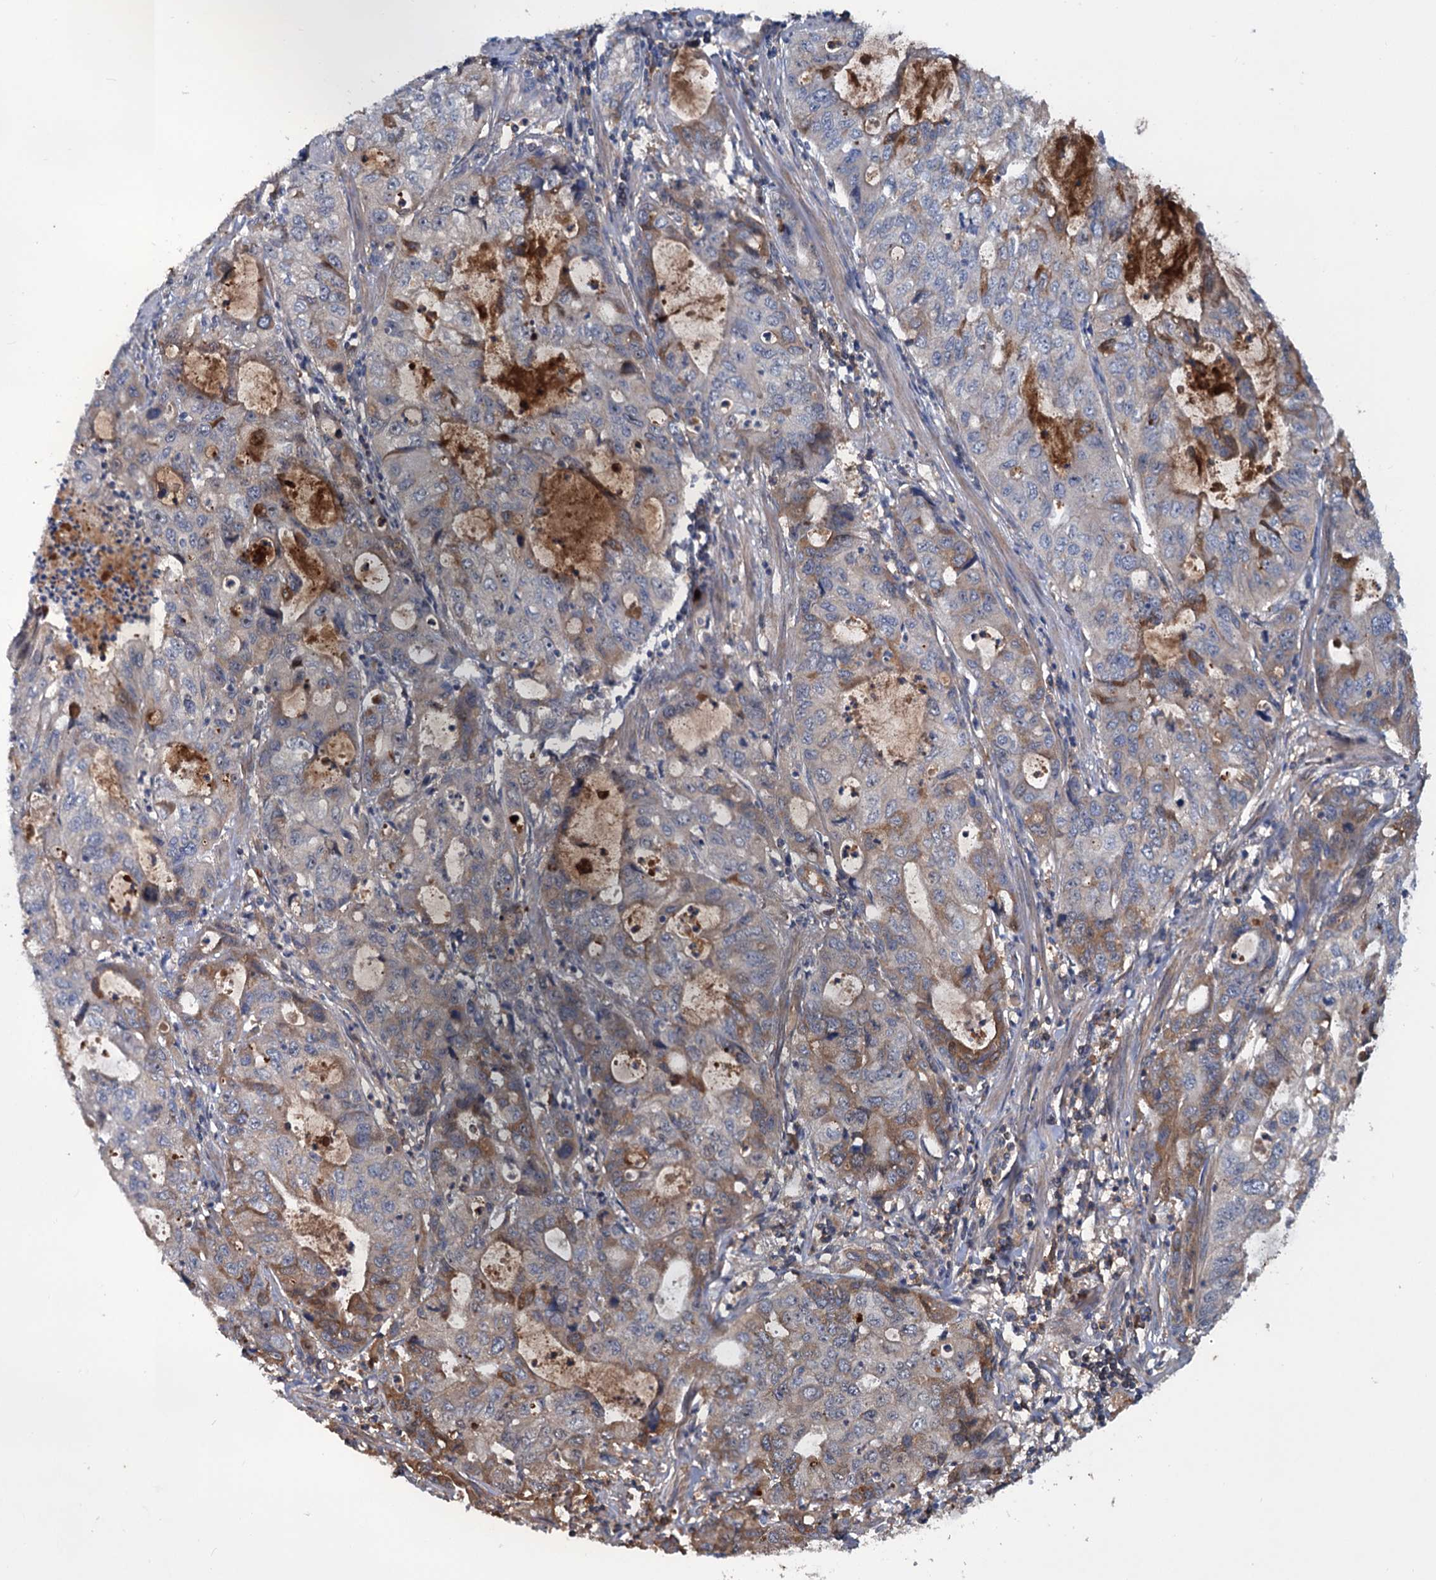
{"staining": {"intensity": "moderate", "quantity": "25%-75%", "location": "cytoplasmic/membranous"}, "tissue": "stomach cancer", "cell_type": "Tumor cells", "image_type": "cancer", "snomed": [{"axis": "morphology", "description": "Adenocarcinoma, NOS"}, {"axis": "topography", "description": "Stomach, upper"}], "caption": "Stomach adenocarcinoma stained with DAB IHC demonstrates medium levels of moderate cytoplasmic/membranous positivity in about 25%-75% of tumor cells.", "gene": "CHRD", "patient": {"sex": "female", "age": 52}}